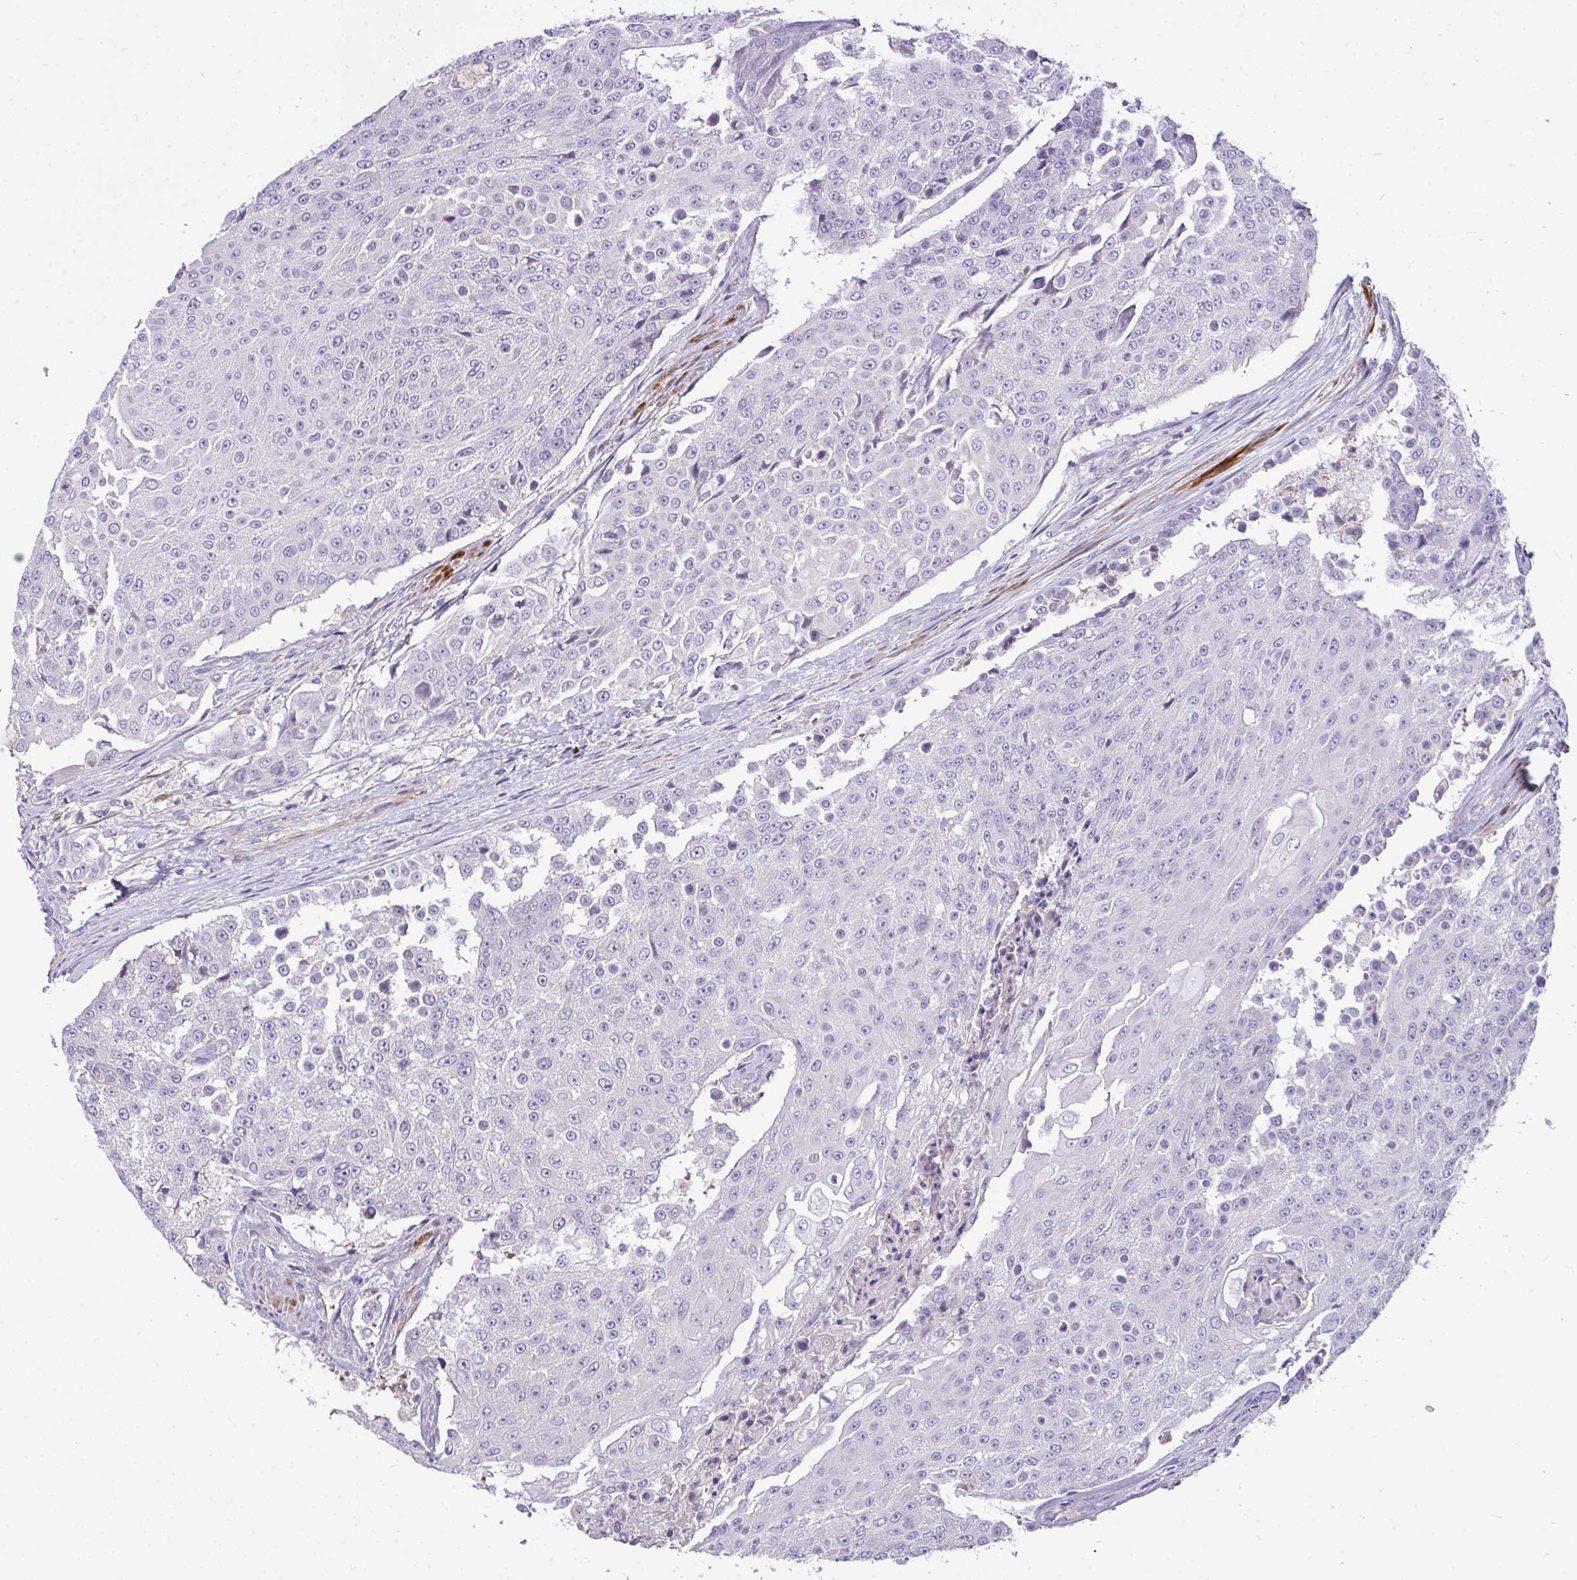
{"staining": {"intensity": "negative", "quantity": "none", "location": "none"}, "tissue": "urothelial cancer", "cell_type": "Tumor cells", "image_type": "cancer", "snomed": [{"axis": "morphology", "description": "Urothelial carcinoma, High grade"}, {"axis": "topography", "description": "Urinary bladder"}], "caption": "Protein analysis of high-grade urothelial carcinoma shows no significant positivity in tumor cells.", "gene": "MOCS1", "patient": {"sex": "female", "age": 63}}